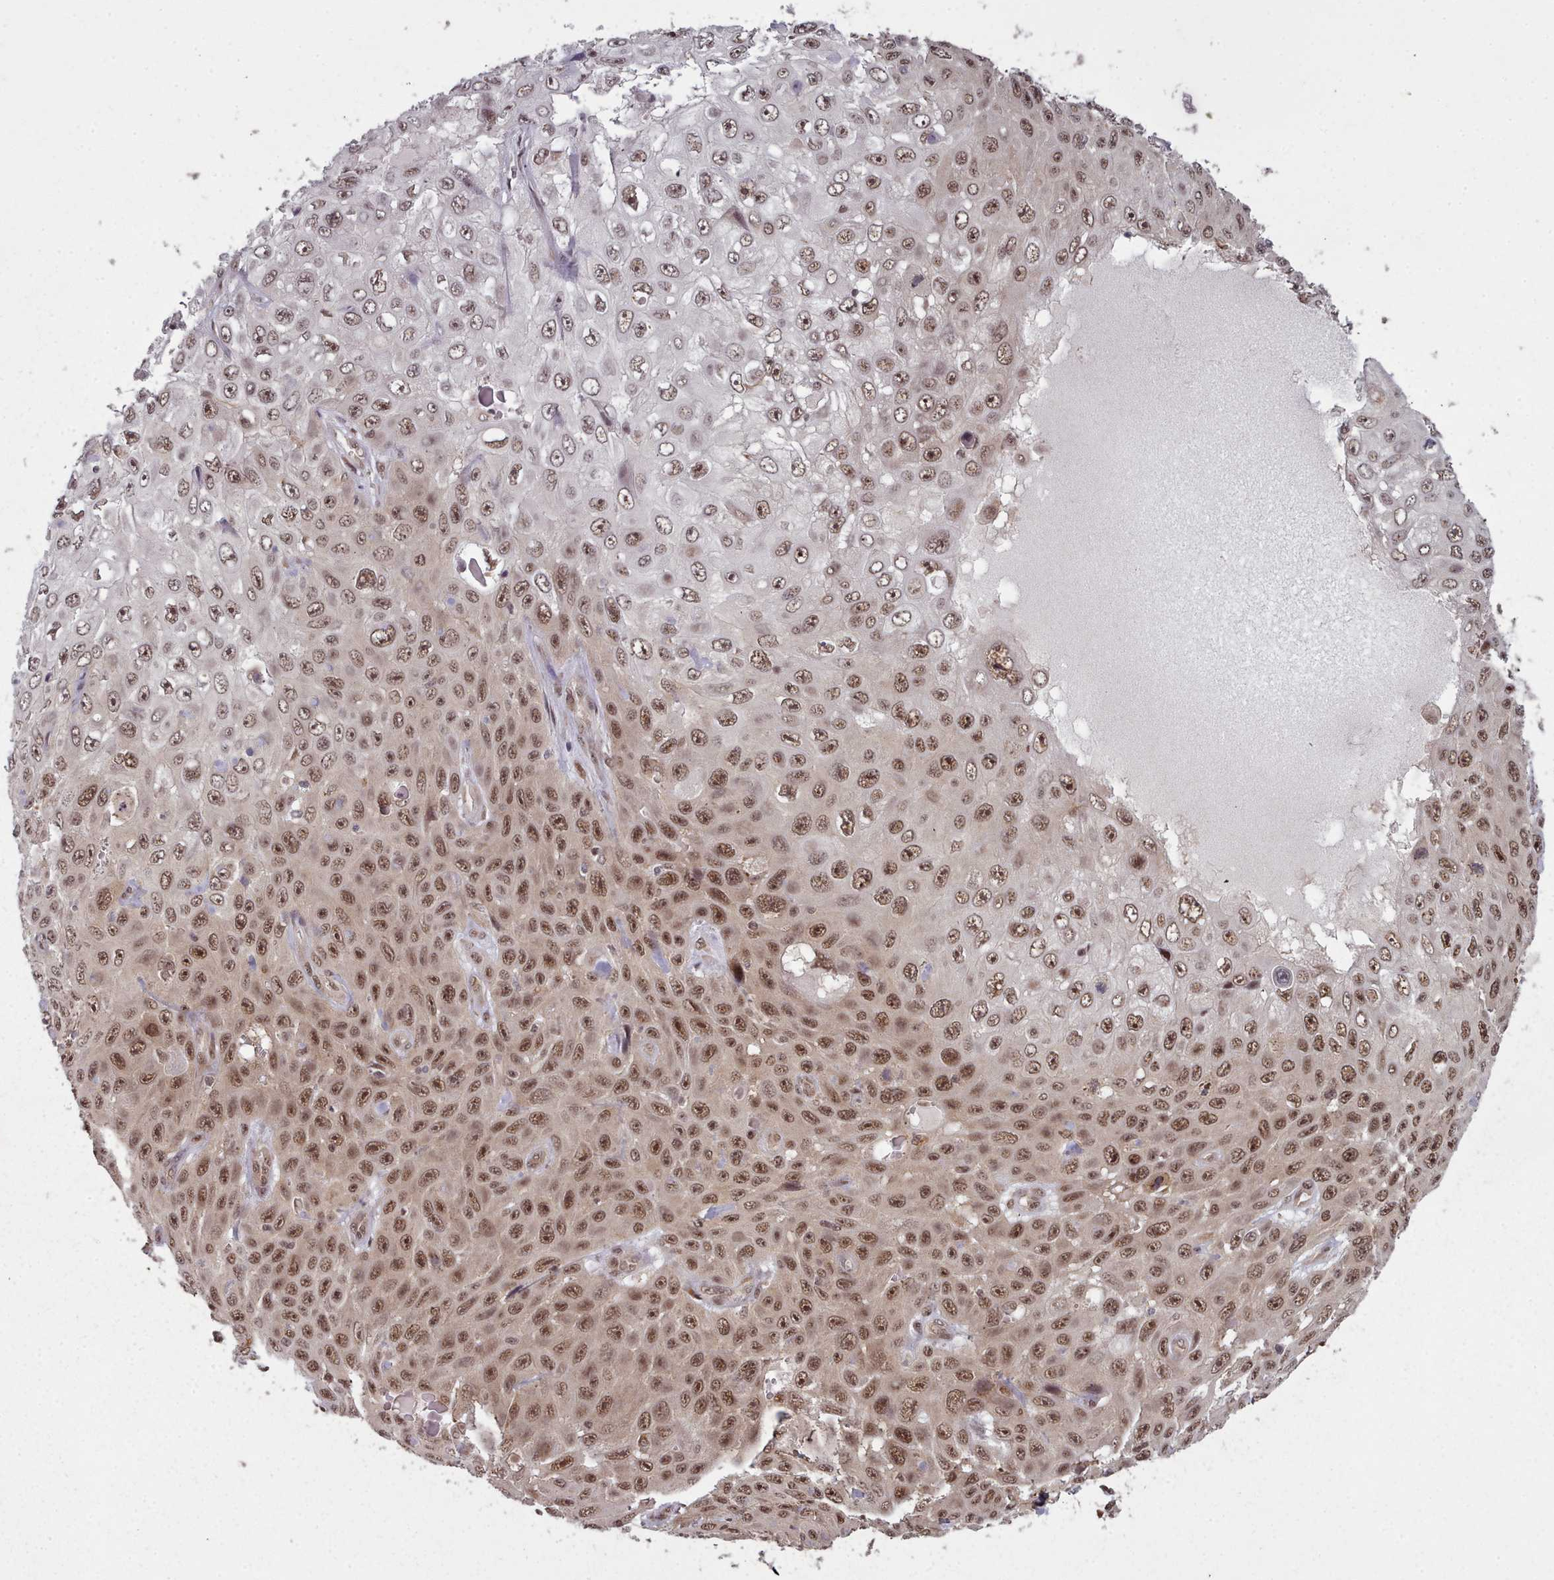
{"staining": {"intensity": "moderate", "quantity": ">75%", "location": "nuclear"}, "tissue": "skin cancer", "cell_type": "Tumor cells", "image_type": "cancer", "snomed": [{"axis": "morphology", "description": "Squamous cell carcinoma, NOS"}, {"axis": "topography", "description": "Skin"}], "caption": "Protein analysis of skin cancer tissue shows moderate nuclear positivity in approximately >75% of tumor cells. (IHC, brightfield microscopy, high magnification).", "gene": "DHX8", "patient": {"sex": "male", "age": 82}}